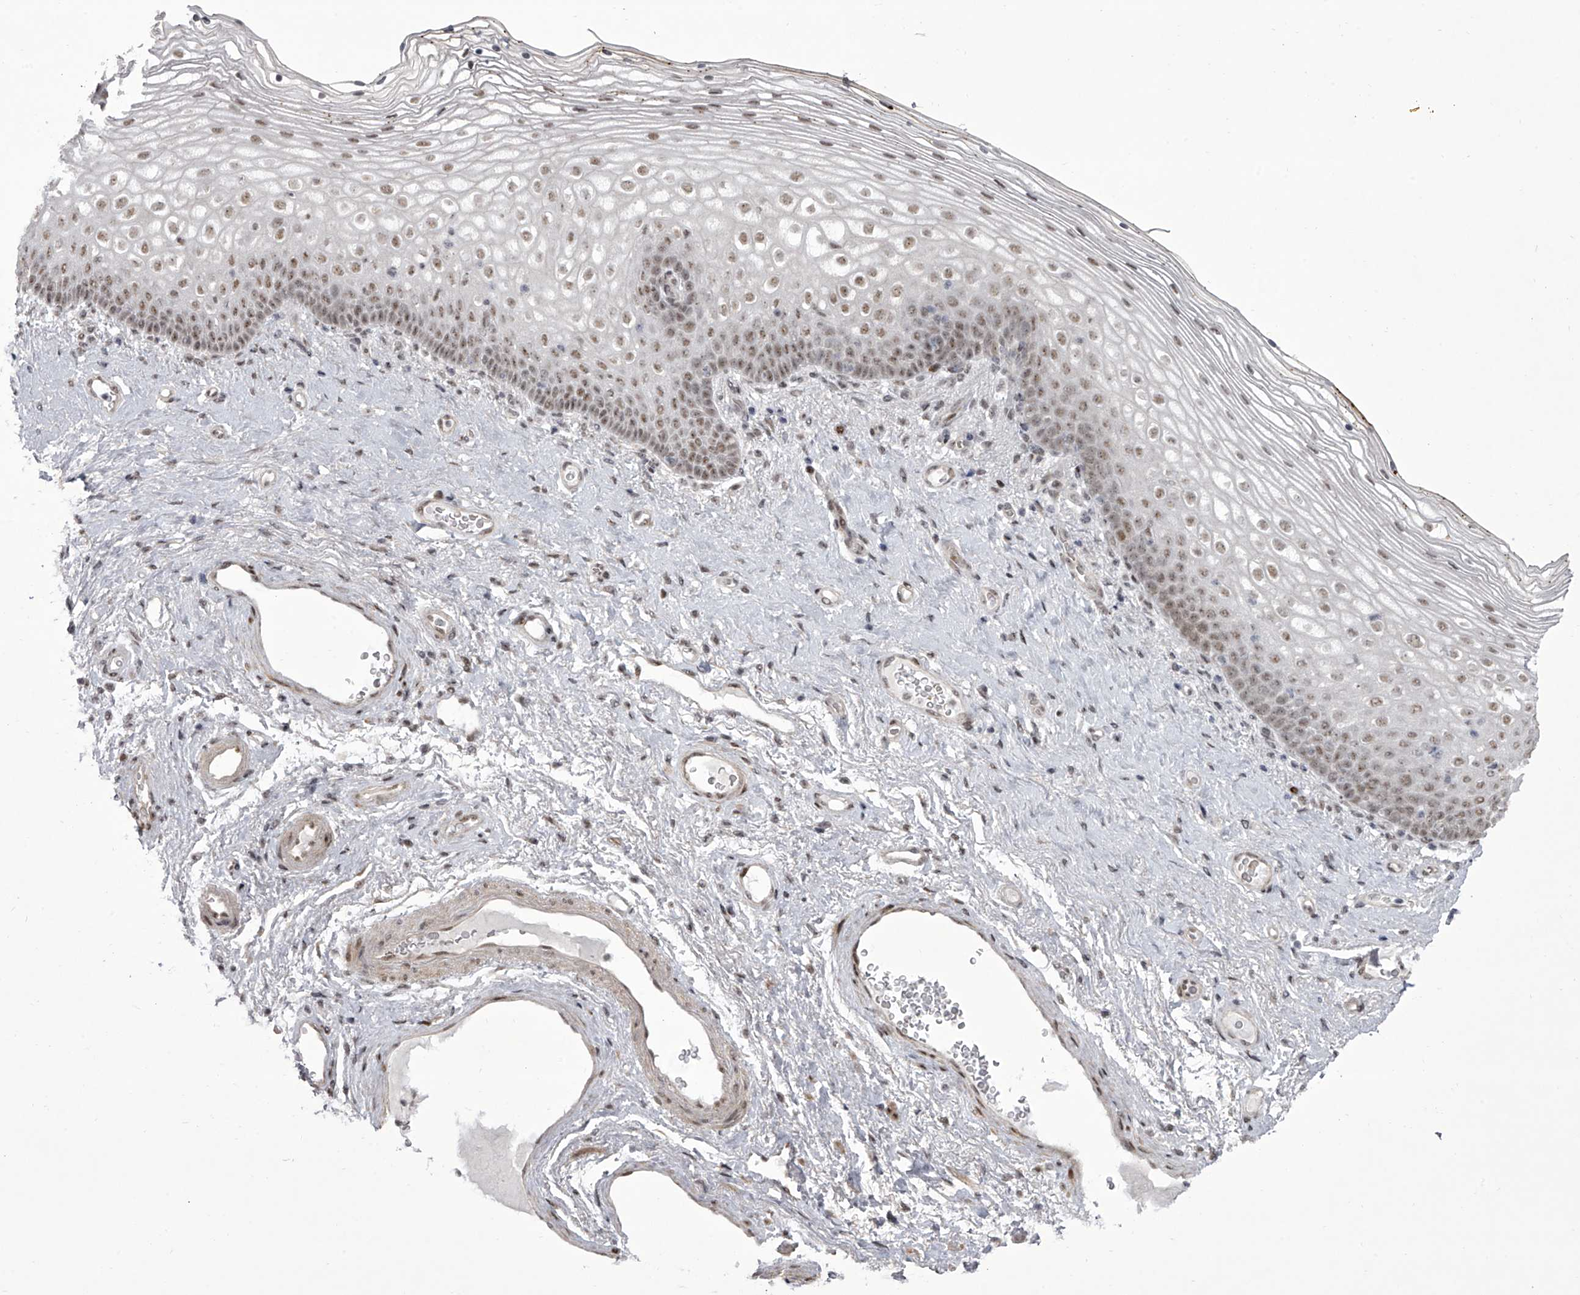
{"staining": {"intensity": "moderate", "quantity": ">75%", "location": "nuclear"}, "tissue": "vagina", "cell_type": "Squamous epithelial cells", "image_type": "normal", "snomed": [{"axis": "morphology", "description": "Normal tissue, NOS"}, {"axis": "topography", "description": "Vagina"}], "caption": "Protein staining by immunohistochemistry reveals moderate nuclear expression in about >75% of squamous epithelial cells in benign vagina. (DAB (3,3'-diaminobenzidine) IHC with brightfield microscopy, high magnification).", "gene": "MLLT1", "patient": {"sex": "female", "age": 60}}